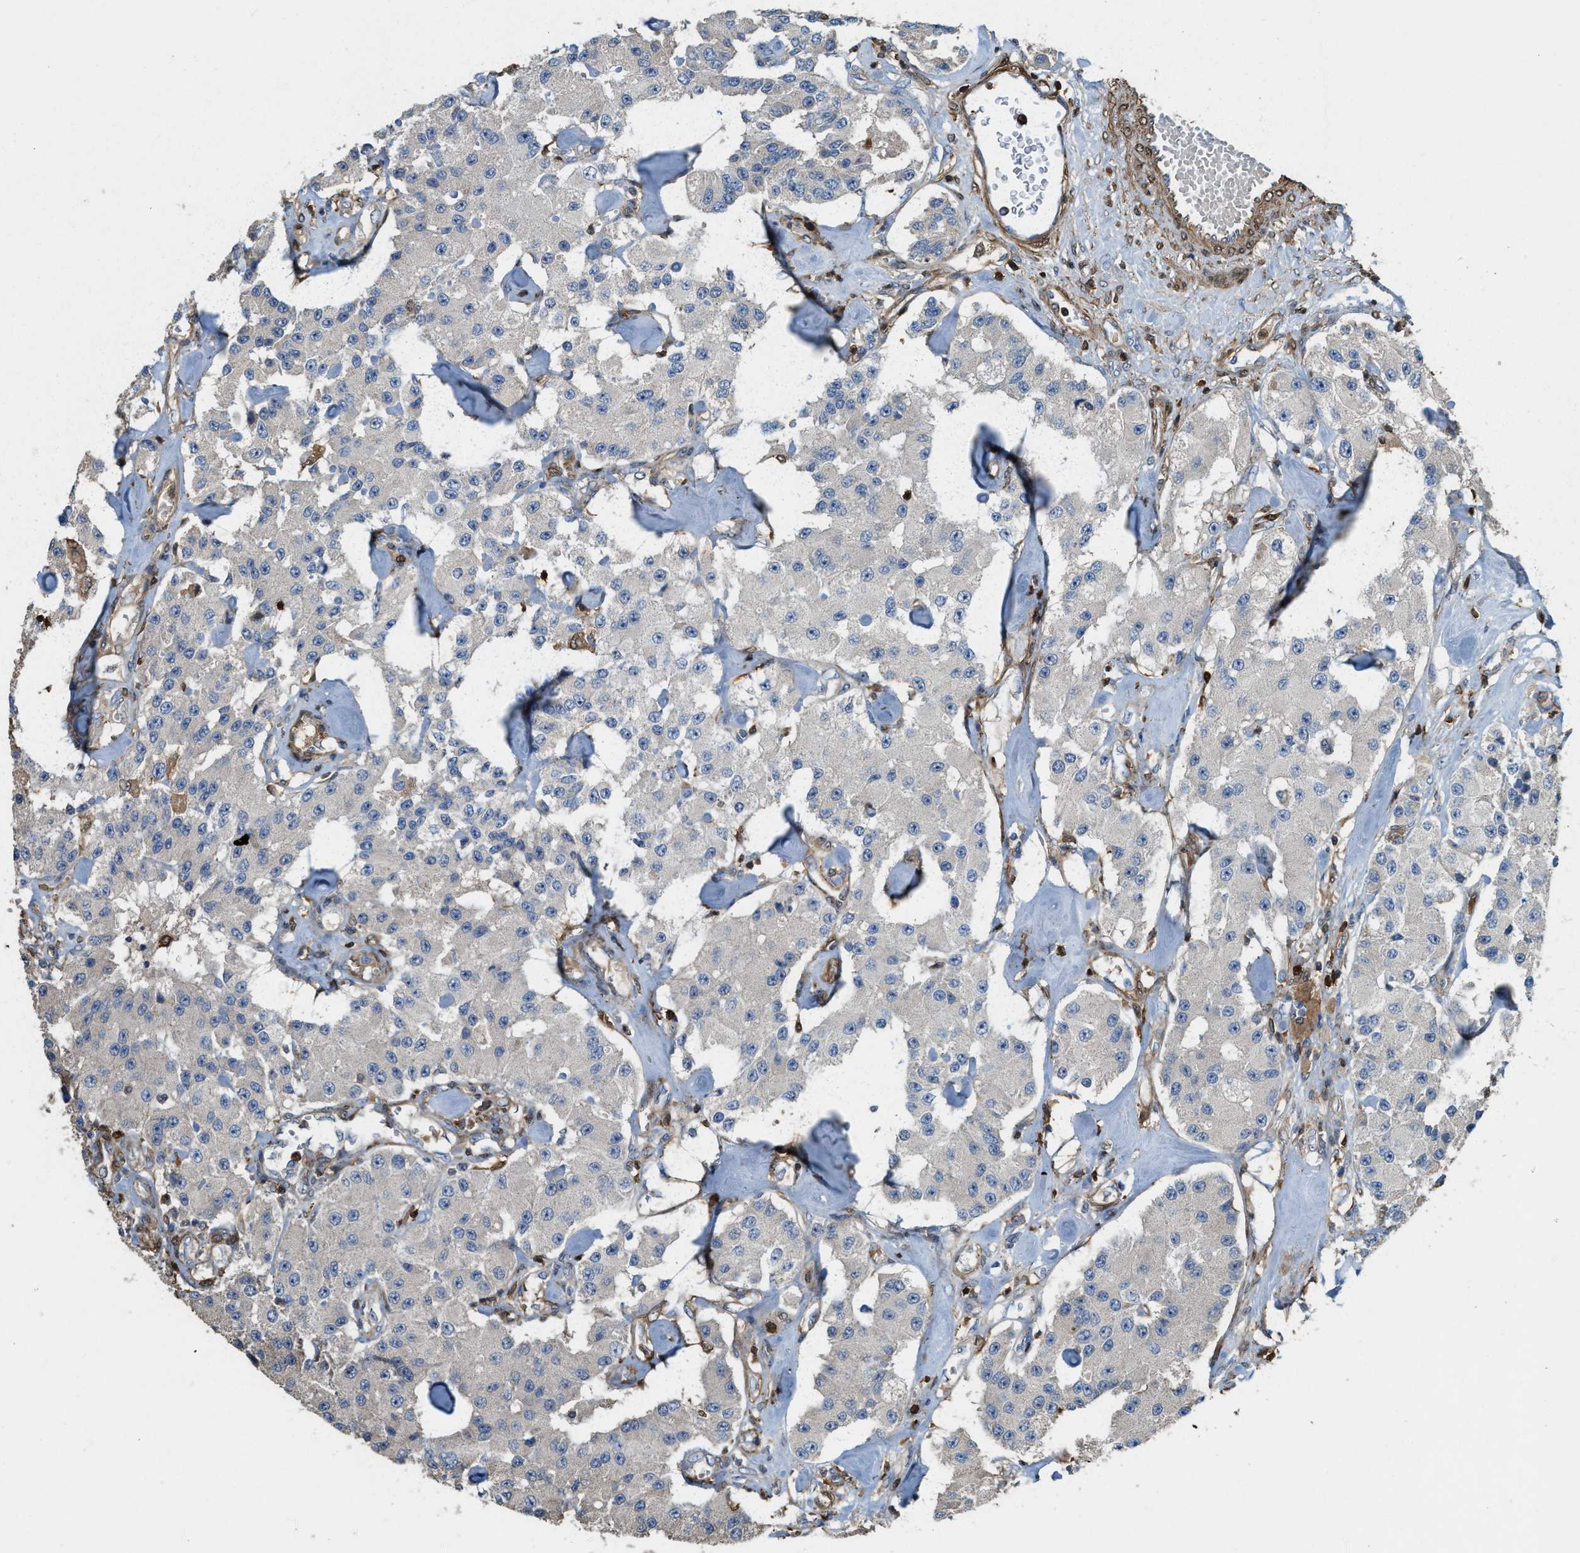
{"staining": {"intensity": "negative", "quantity": "none", "location": "none"}, "tissue": "carcinoid", "cell_type": "Tumor cells", "image_type": "cancer", "snomed": [{"axis": "morphology", "description": "Carcinoid, malignant, NOS"}, {"axis": "topography", "description": "Pancreas"}], "caption": "High power microscopy histopathology image of an immunohistochemistry (IHC) image of carcinoid, revealing no significant positivity in tumor cells. (IHC, brightfield microscopy, high magnification).", "gene": "SERPINB5", "patient": {"sex": "male", "age": 41}}